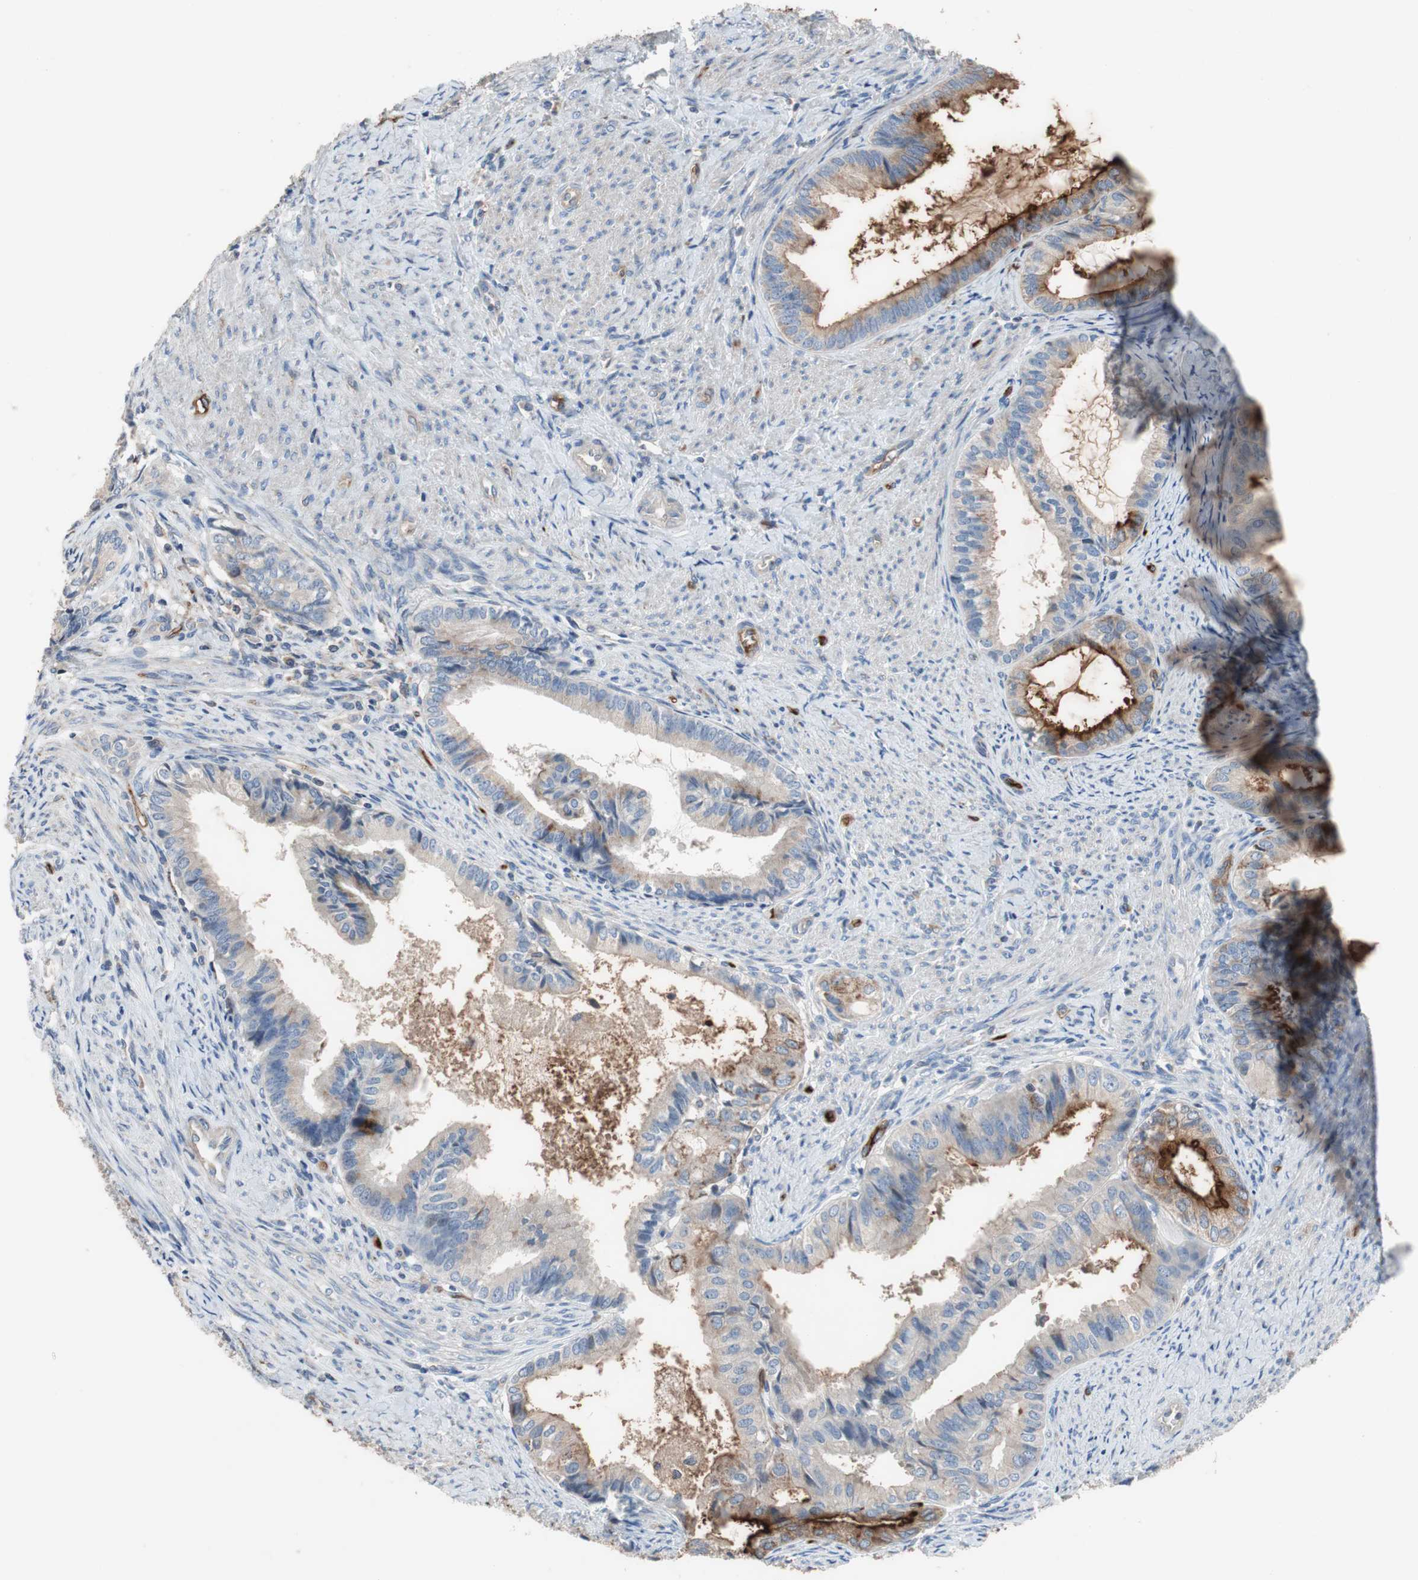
{"staining": {"intensity": "moderate", "quantity": "<25%", "location": "cytoplasmic/membranous"}, "tissue": "endometrial cancer", "cell_type": "Tumor cells", "image_type": "cancer", "snomed": [{"axis": "morphology", "description": "Adenocarcinoma, NOS"}, {"axis": "topography", "description": "Endometrium"}], "caption": "Immunohistochemistry image of human endometrial cancer (adenocarcinoma) stained for a protein (brown), which reveals low levels of moderate cytoplasmic/membranous staining in about <25% of tumor cells.", "gene": "ALPL", "patient": {"sex": "female", "age": 86}}